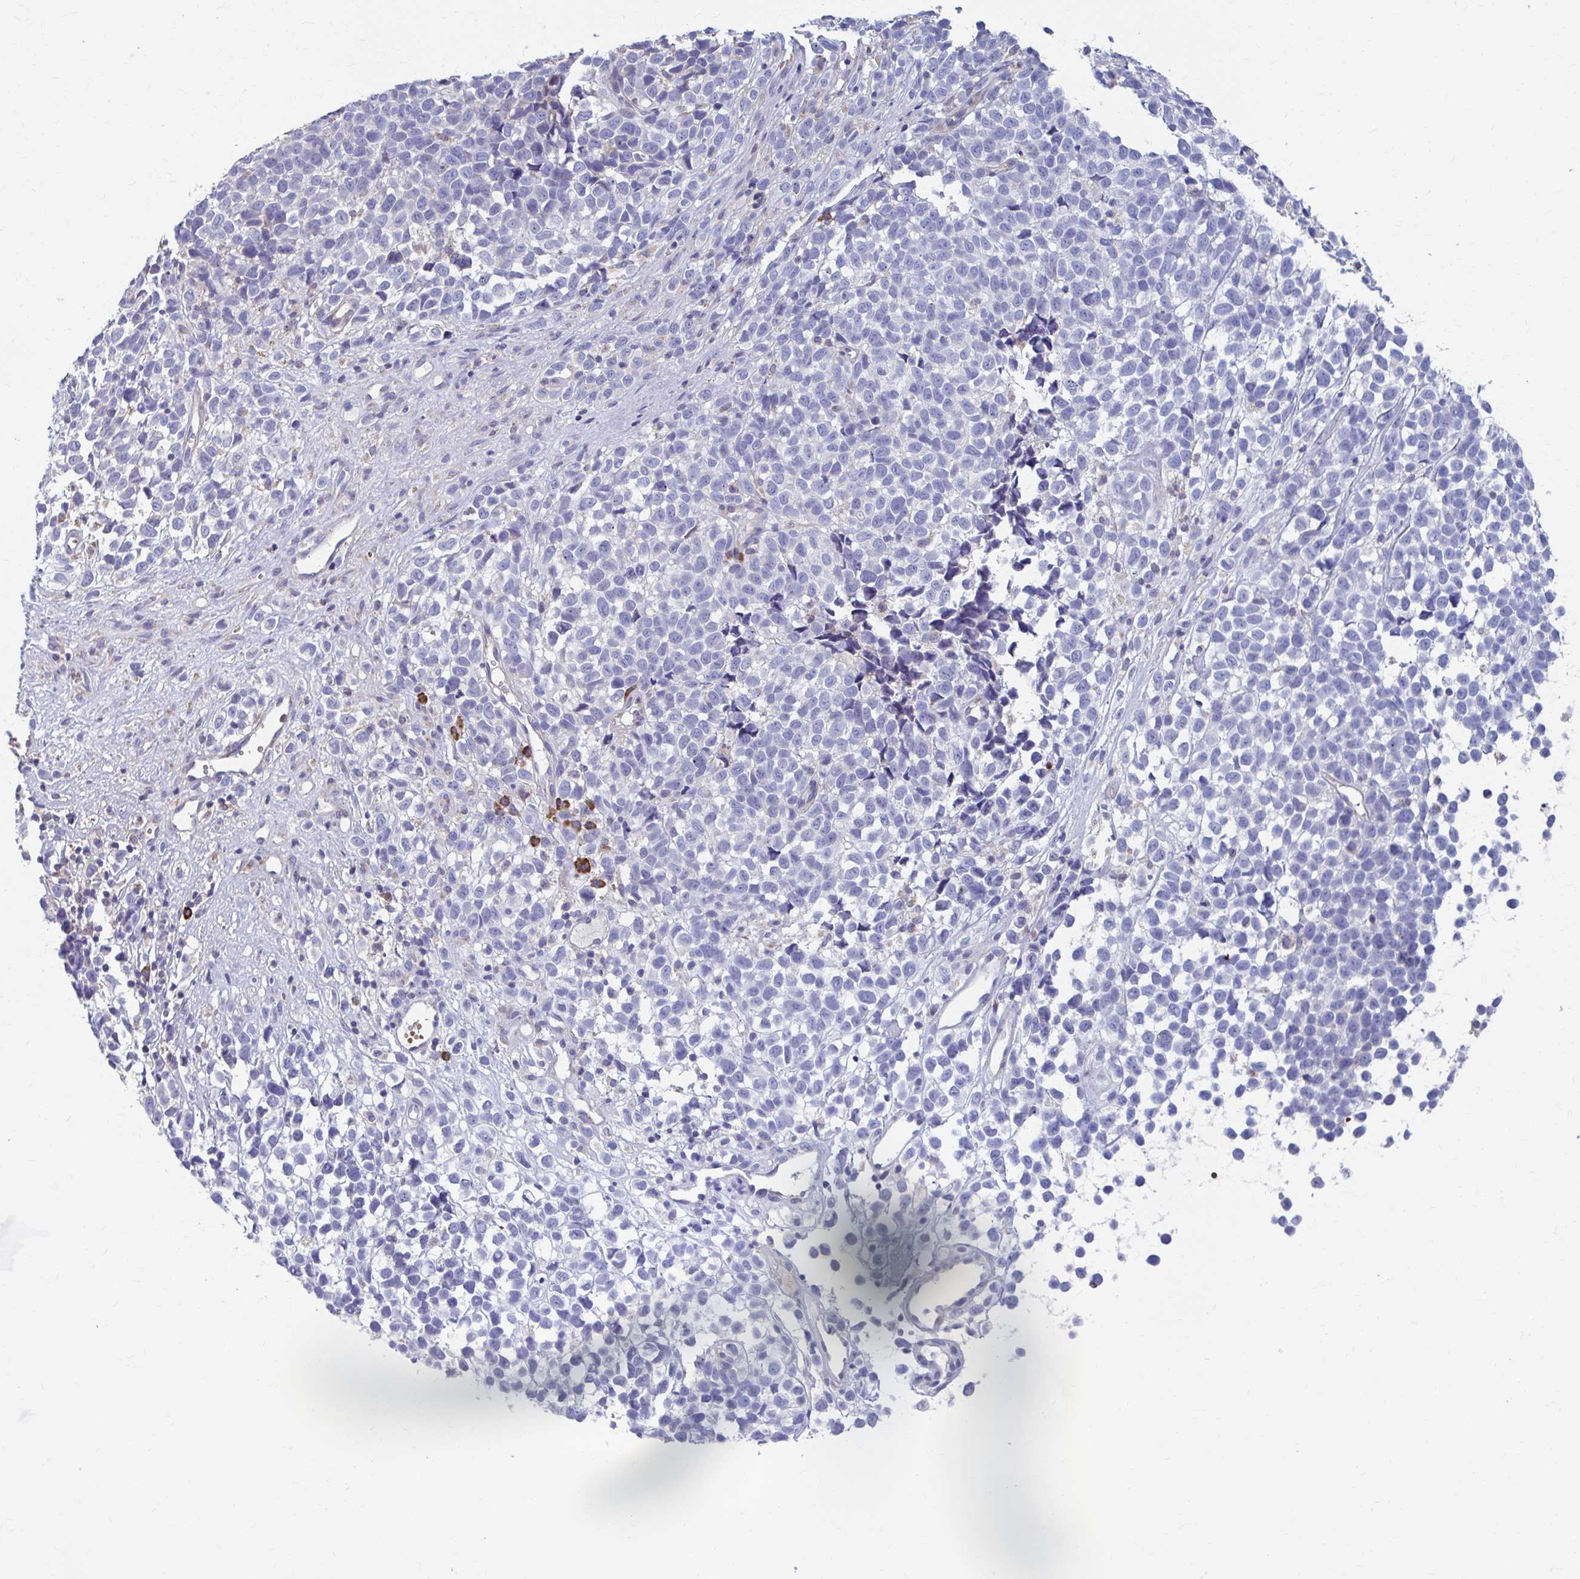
{"staining": {"intensity": "negative", "quantity": "none", "location": "none"}, "tissue": "melanoma", "cell_type": "Tumor cells", "image_type": "cancer", "snomed": [{"axis": "morphology", "description": "Malignant melanoma, NOS"}, {"axis": "topography", "description": "Nose, NOS"}], "caption": "Melanoma was stained to show a protein in brown. There is no significant positivity in tumor cells. (Stains: DAB immunohistochemistry (IHC) with hematoxylin counter stain, Microscopy: brightfield microscopy at high magnification).", "gene": "FKBP2", "patient": {"sex": "female", "age": 48}}